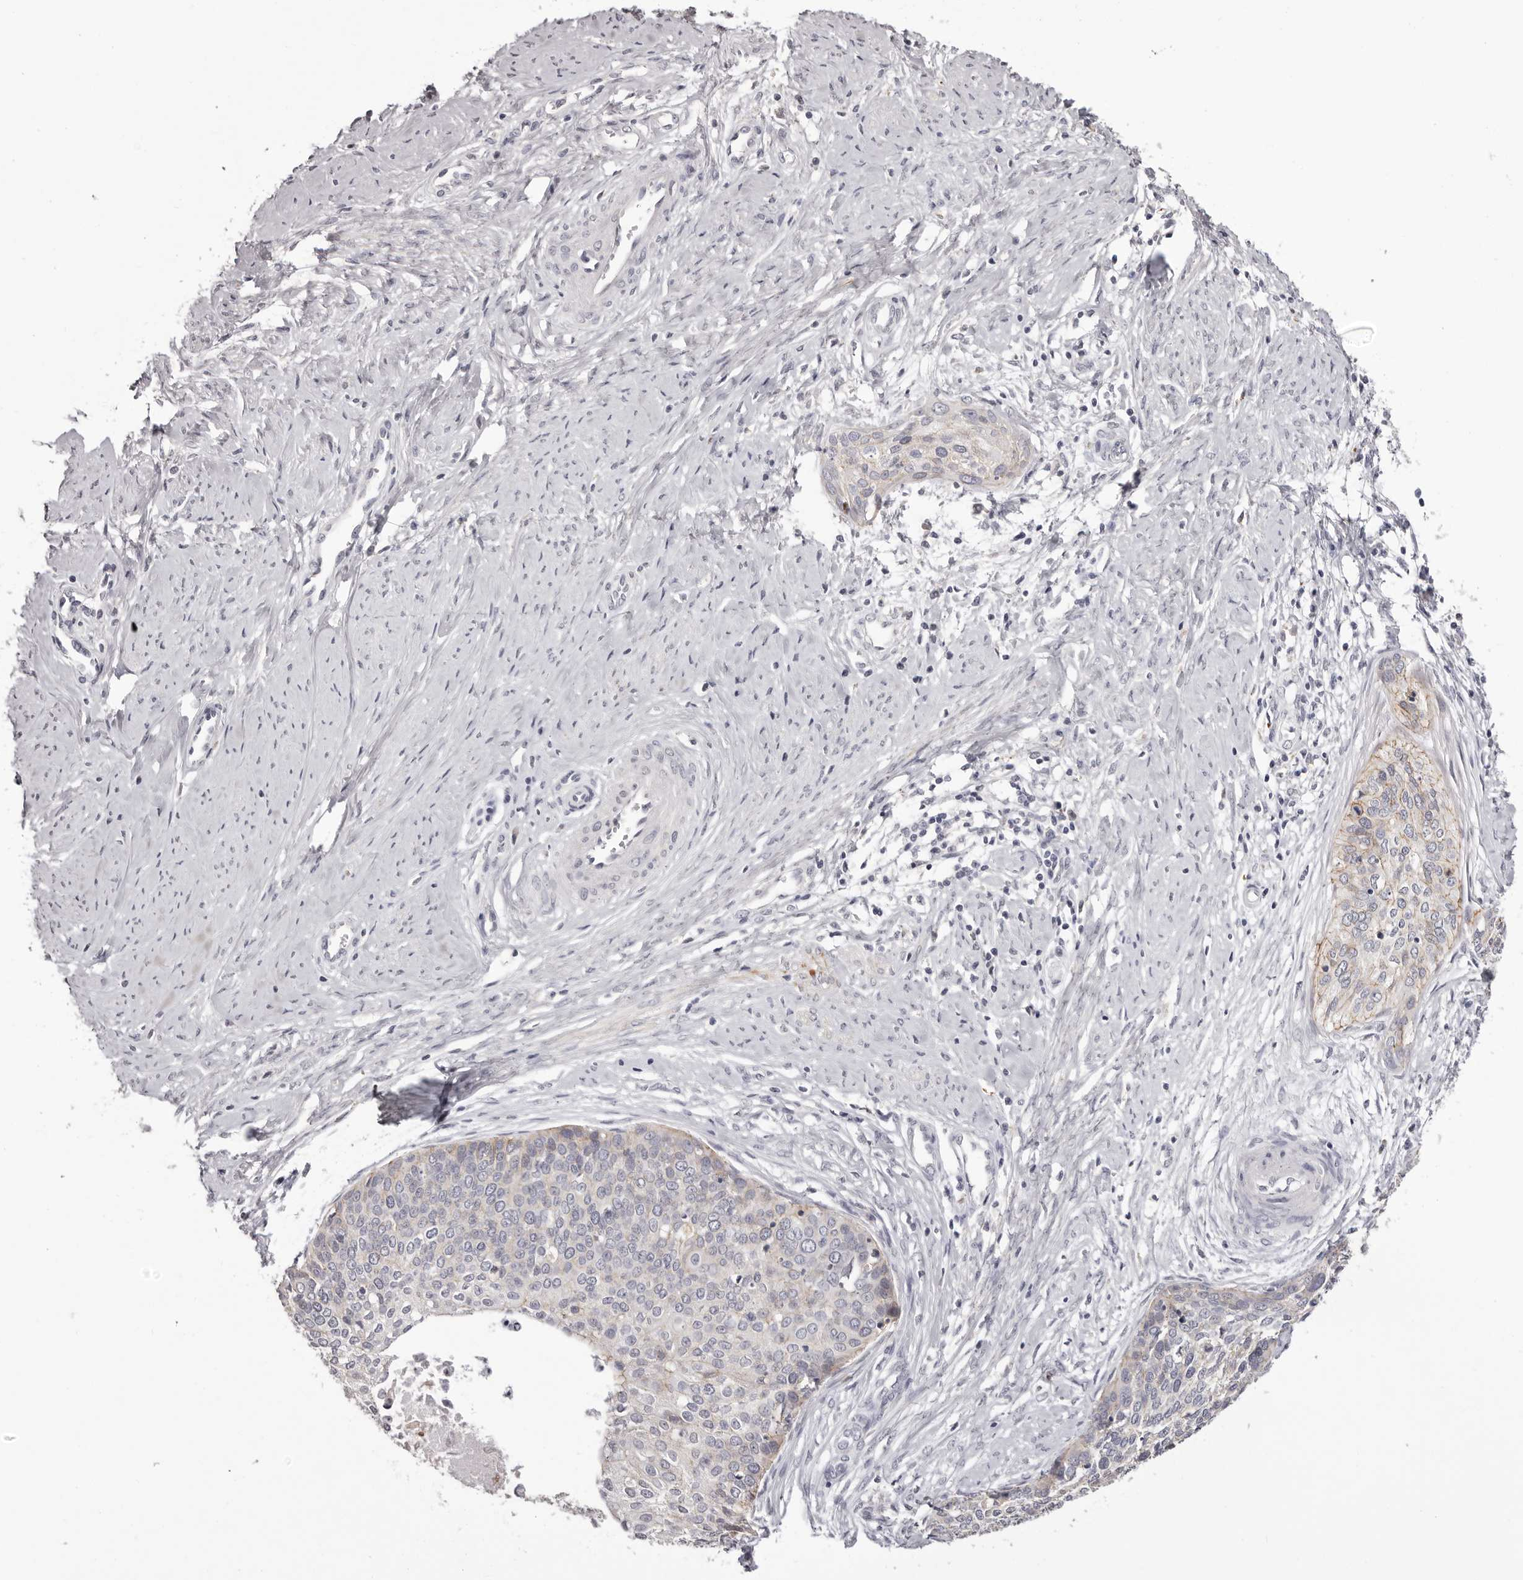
{"staining": {"intensity": "negative", "quantity": "none", "location": "none"}, "tissue": "cervical cancer", "cell_type": "Tumor cells", "image_type": "cancer", "snomed": [{"axis": "morphology", "description": "Squamous cell carcinoma, NOS"}, {"axis": "topography", "description": "Cervix"}], "caption": "Tumor cells are negative for brown protein staining in cervical cancer (squamous cell carcinoma).", "gene": "PCDHB6", "patient": {"sex": "female", "age": 37}}